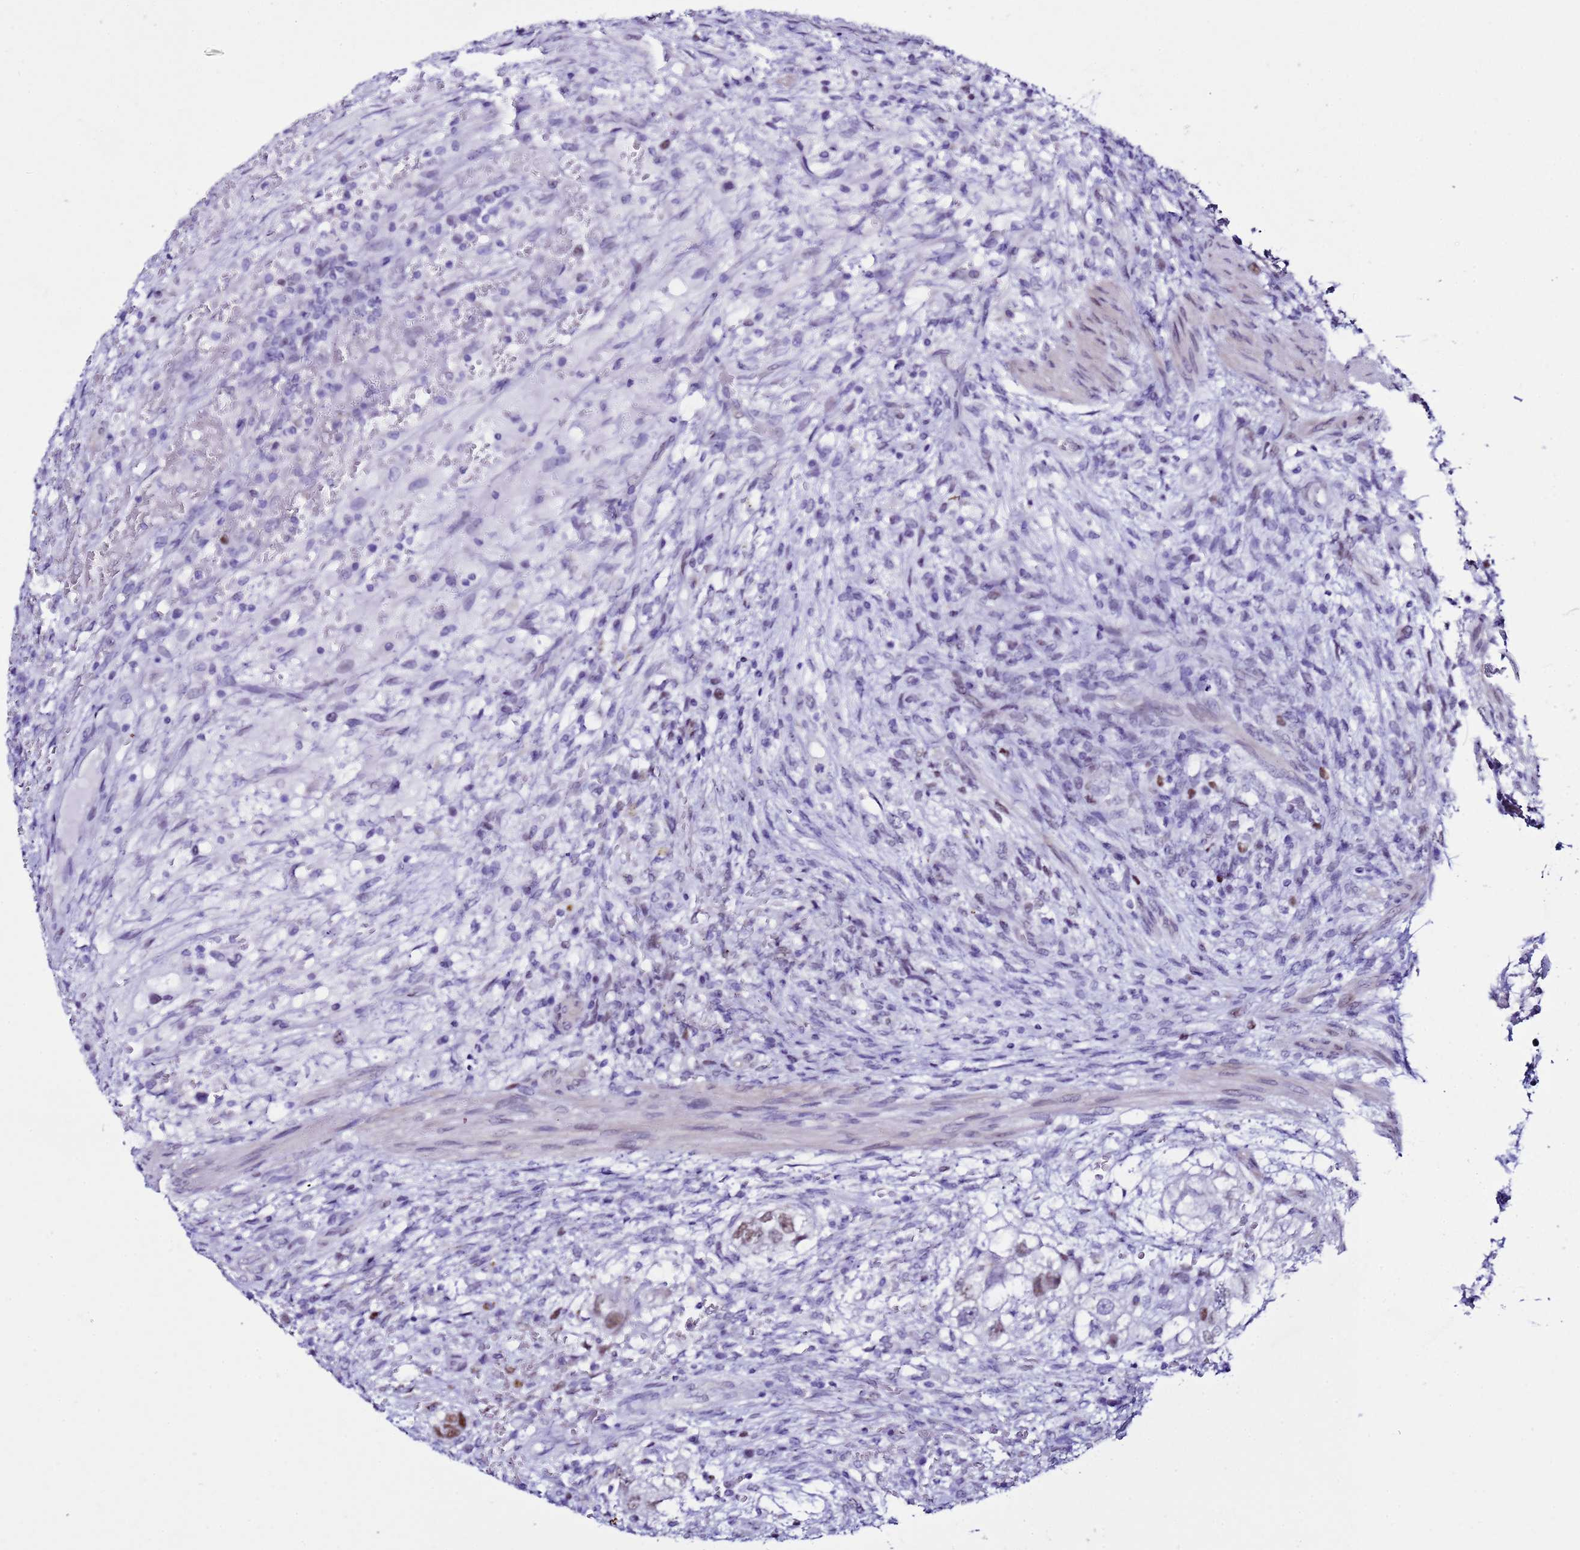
{"staining": {"intensity": "moderate", "quantity": "<25%", "location": "nuclear"}, "tissue": "testis cancer", "cell_type": "Tumor cells", "image_type": "cancer", "snomed": [{"axis": "morphology", "description": "Carcinoma, Embryonal, NOS"}, {"axis": "topography", "description": "Testis"}], "caption": "Approximately <25% of tumor cells in embryonal carcinoma (testis) exhibit moderate nuclear protein positivity as visualized by brown immunohistochemical staining.", "gene": "BCL7A", "patient": {"sex": "male", "age": 26}}